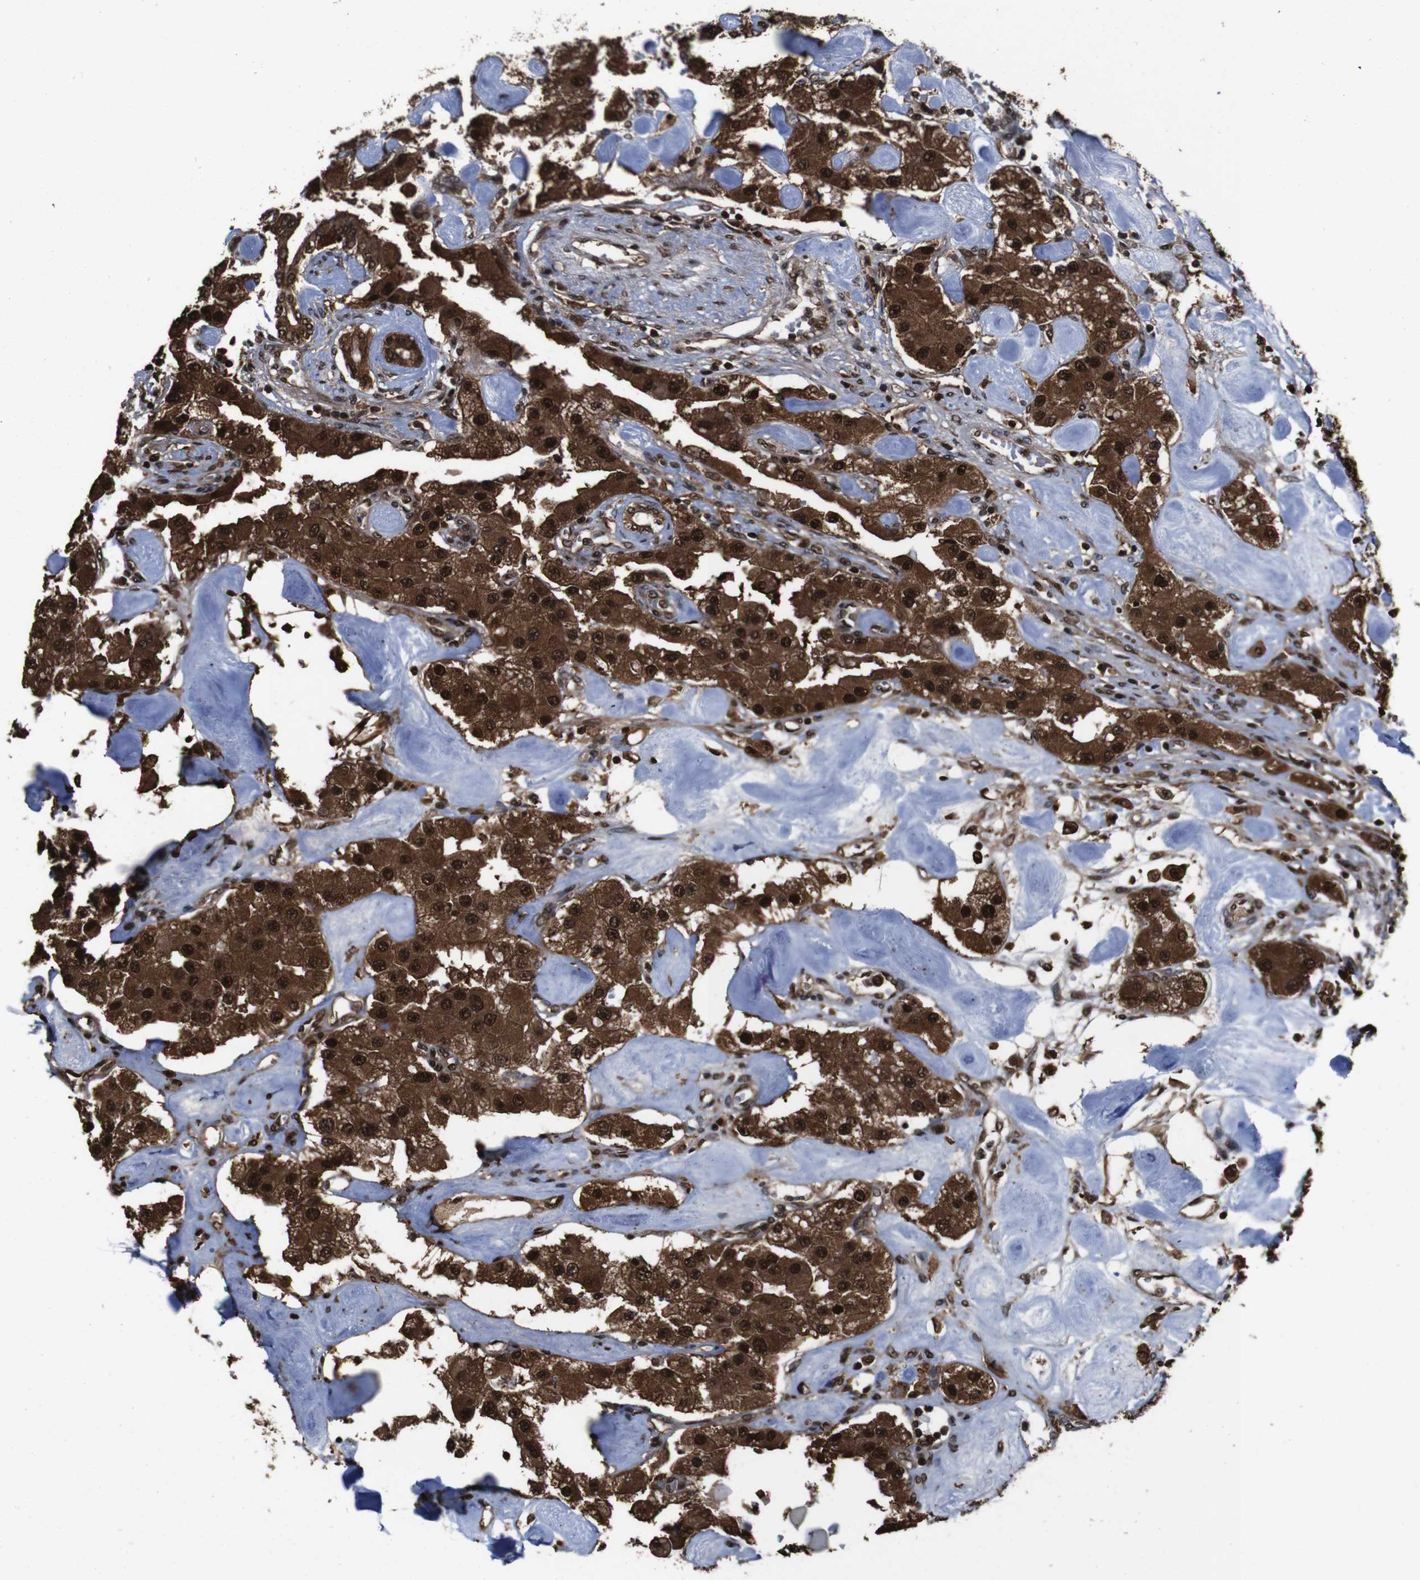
{"staining": {"intensity": "strong", "quantity": ">75%", "location": "cytoplasmic/membranous,nuclear"}, "tissue": "carcinoid", "cell_type": "Tumor cells", "image_type": "cancer", "snomed": [{"axis": "morphology", "description": "Carcinoid, malignant, NOS"}, {"axis": "topography", "description": "Pancreas"}], "caption": "Tumor cells exhibit strong cytoplasmic/membranous and nuclear positivity in approximately >75% of cells in carcinoid.", "gene": "VCP", "patient": {"sex": "male", "age": 41}}